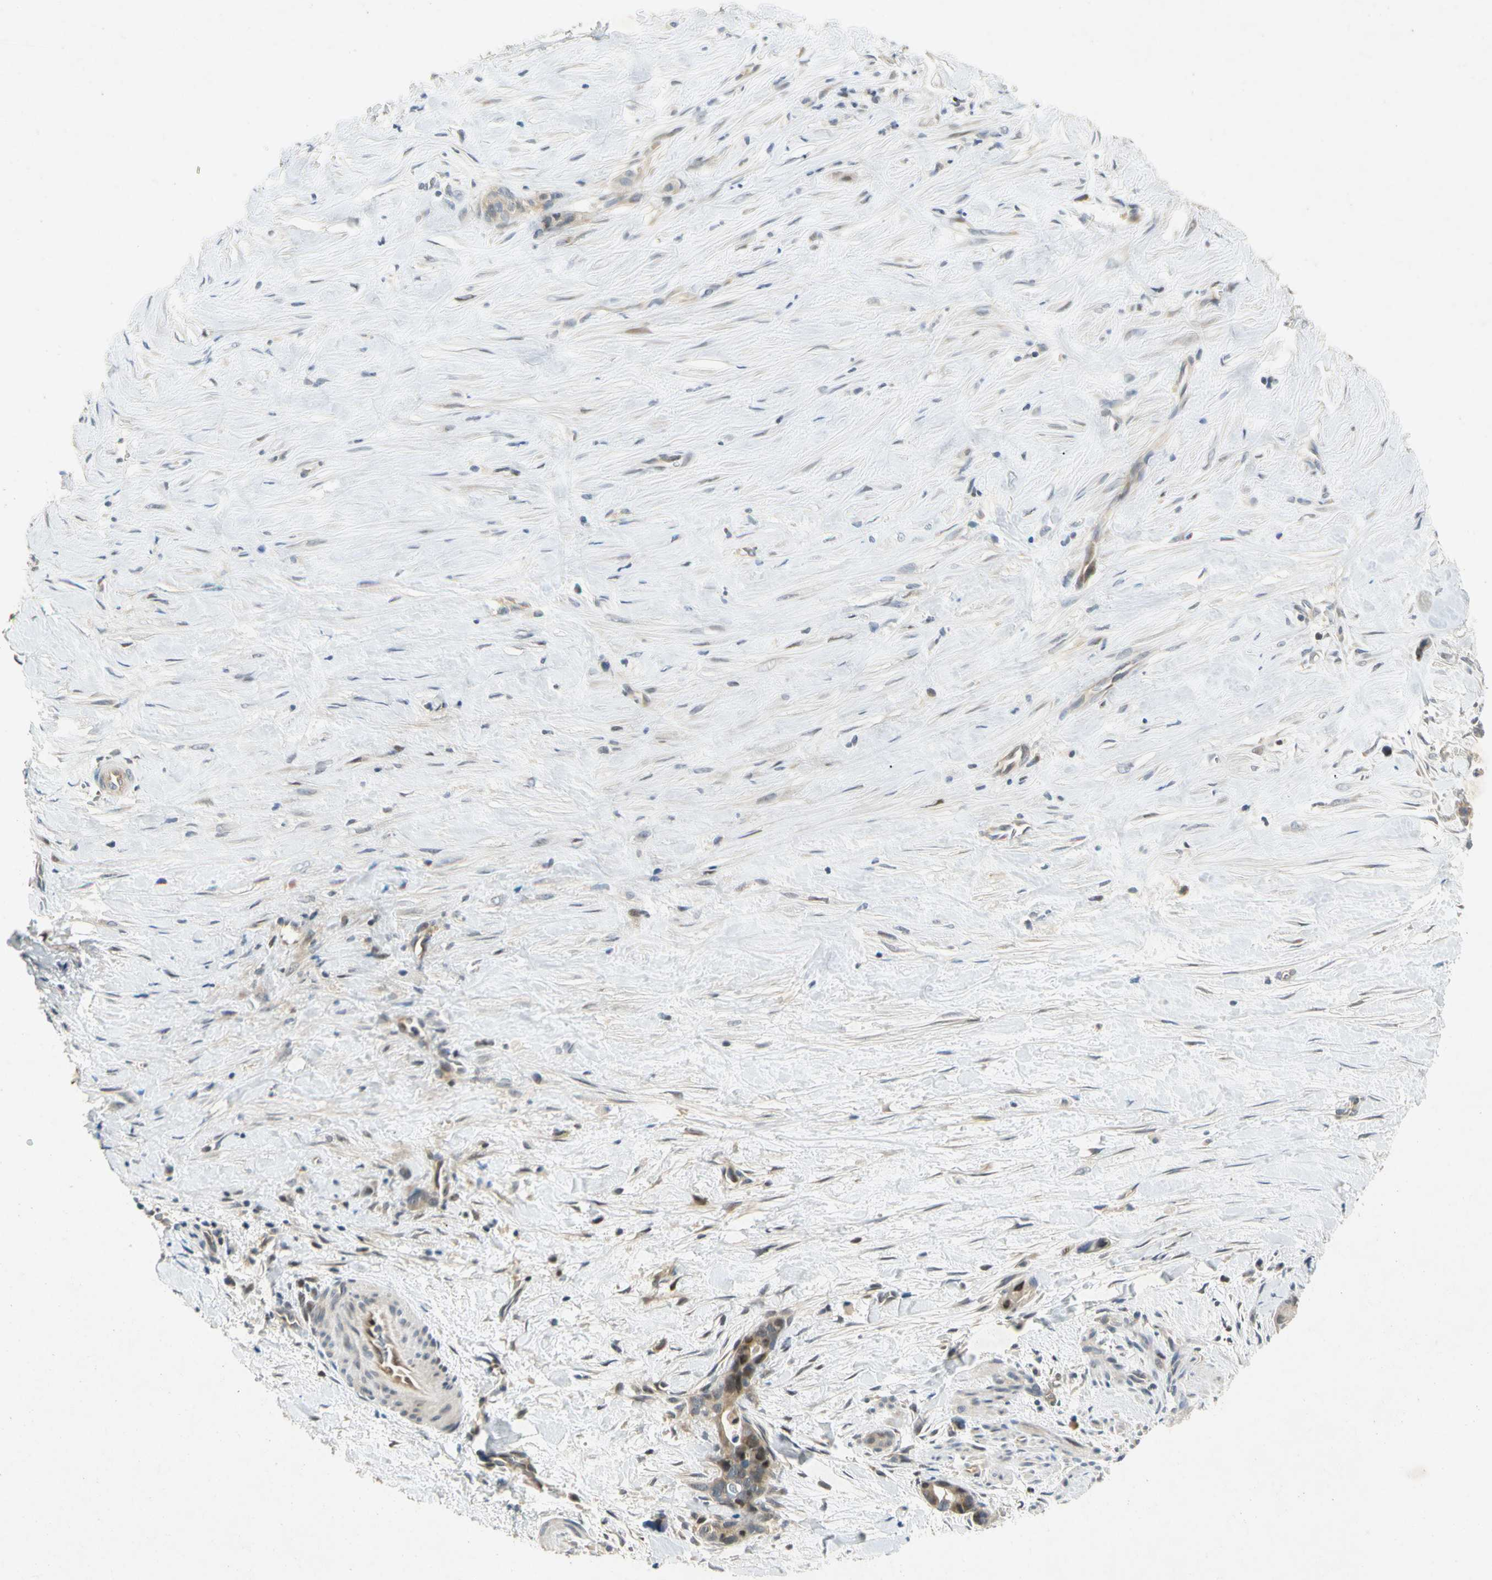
{"staining": {"intensity": "weak", "quantity": "25%-75%", "location": "cytoplasmic/membranous,nuclear"}, "tissue": "liver cancer", "cell_type": "Tumor cells", "image_type": "cancer", "snomed": [{"axis": "morphology", "description": "Cholangiocarcinoma"}, {"axis": "topography", "description": "Liver"}], "caption": "The micrograph reveals immunohistochemical staining of liver cholangiocarcinoma. There is weak cytoplasmic/membranous and nuclear expression is identified in about 25%-75% of tumor cells.", "gene": "GATD1", "patient": {"sex": "female", "age": 55}}